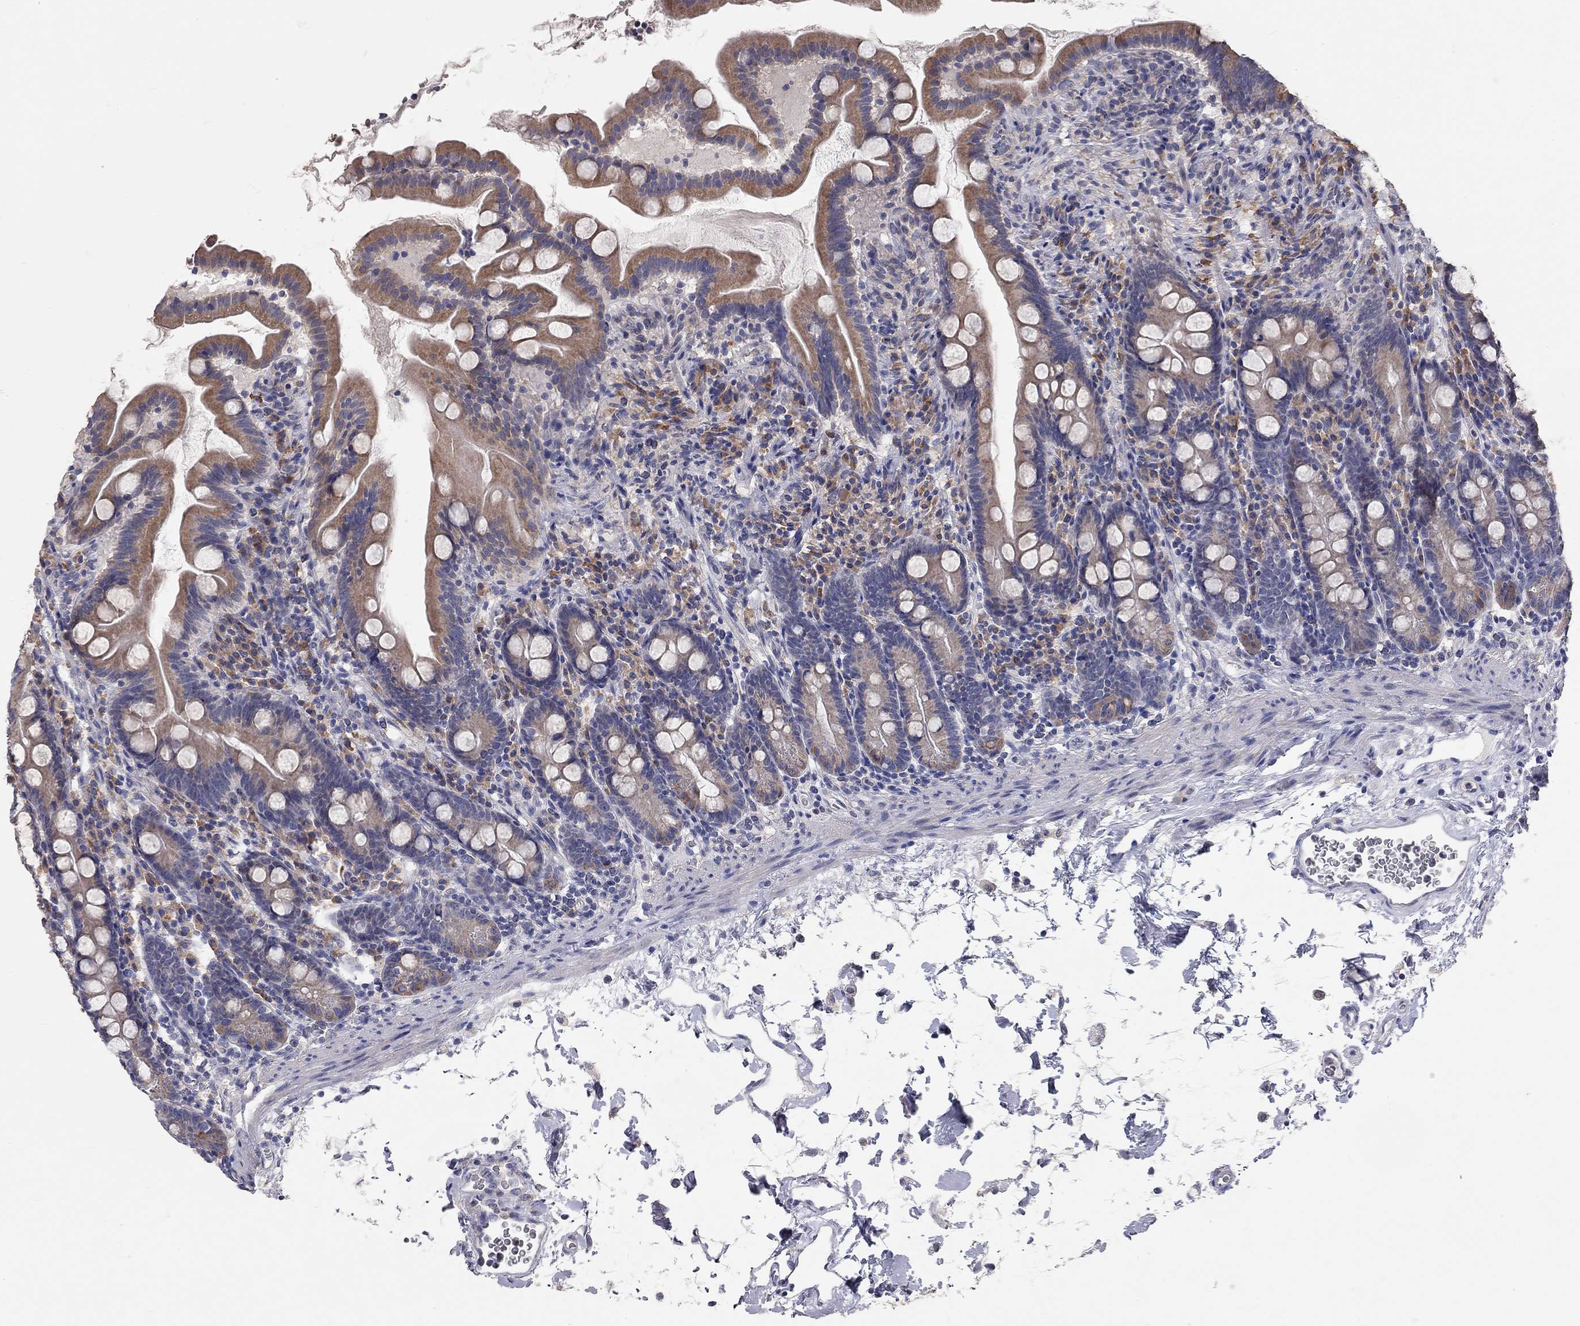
{"staining": {"intensity": "moderate", "quantity": "25%-75%", "location": "cytoplasmic/membranous"}, "tissue": "small intestine", "cell_type": "Glandular cells", "image_type": "normal", "snomed": [{"axis": "morphology", "description": "Normal tissue, NOS"}, {"axis": "topography", "description": "Small intestine"}], "caption": "Moderate cytoplasmic/membranous protein expression is identified in about 25%-75% of glandular cells in small intestine. (IHC, brightfield microscopy, high magnification).", "gene": "XAGE2", "patient": {"sex": "female", "age": 44}}